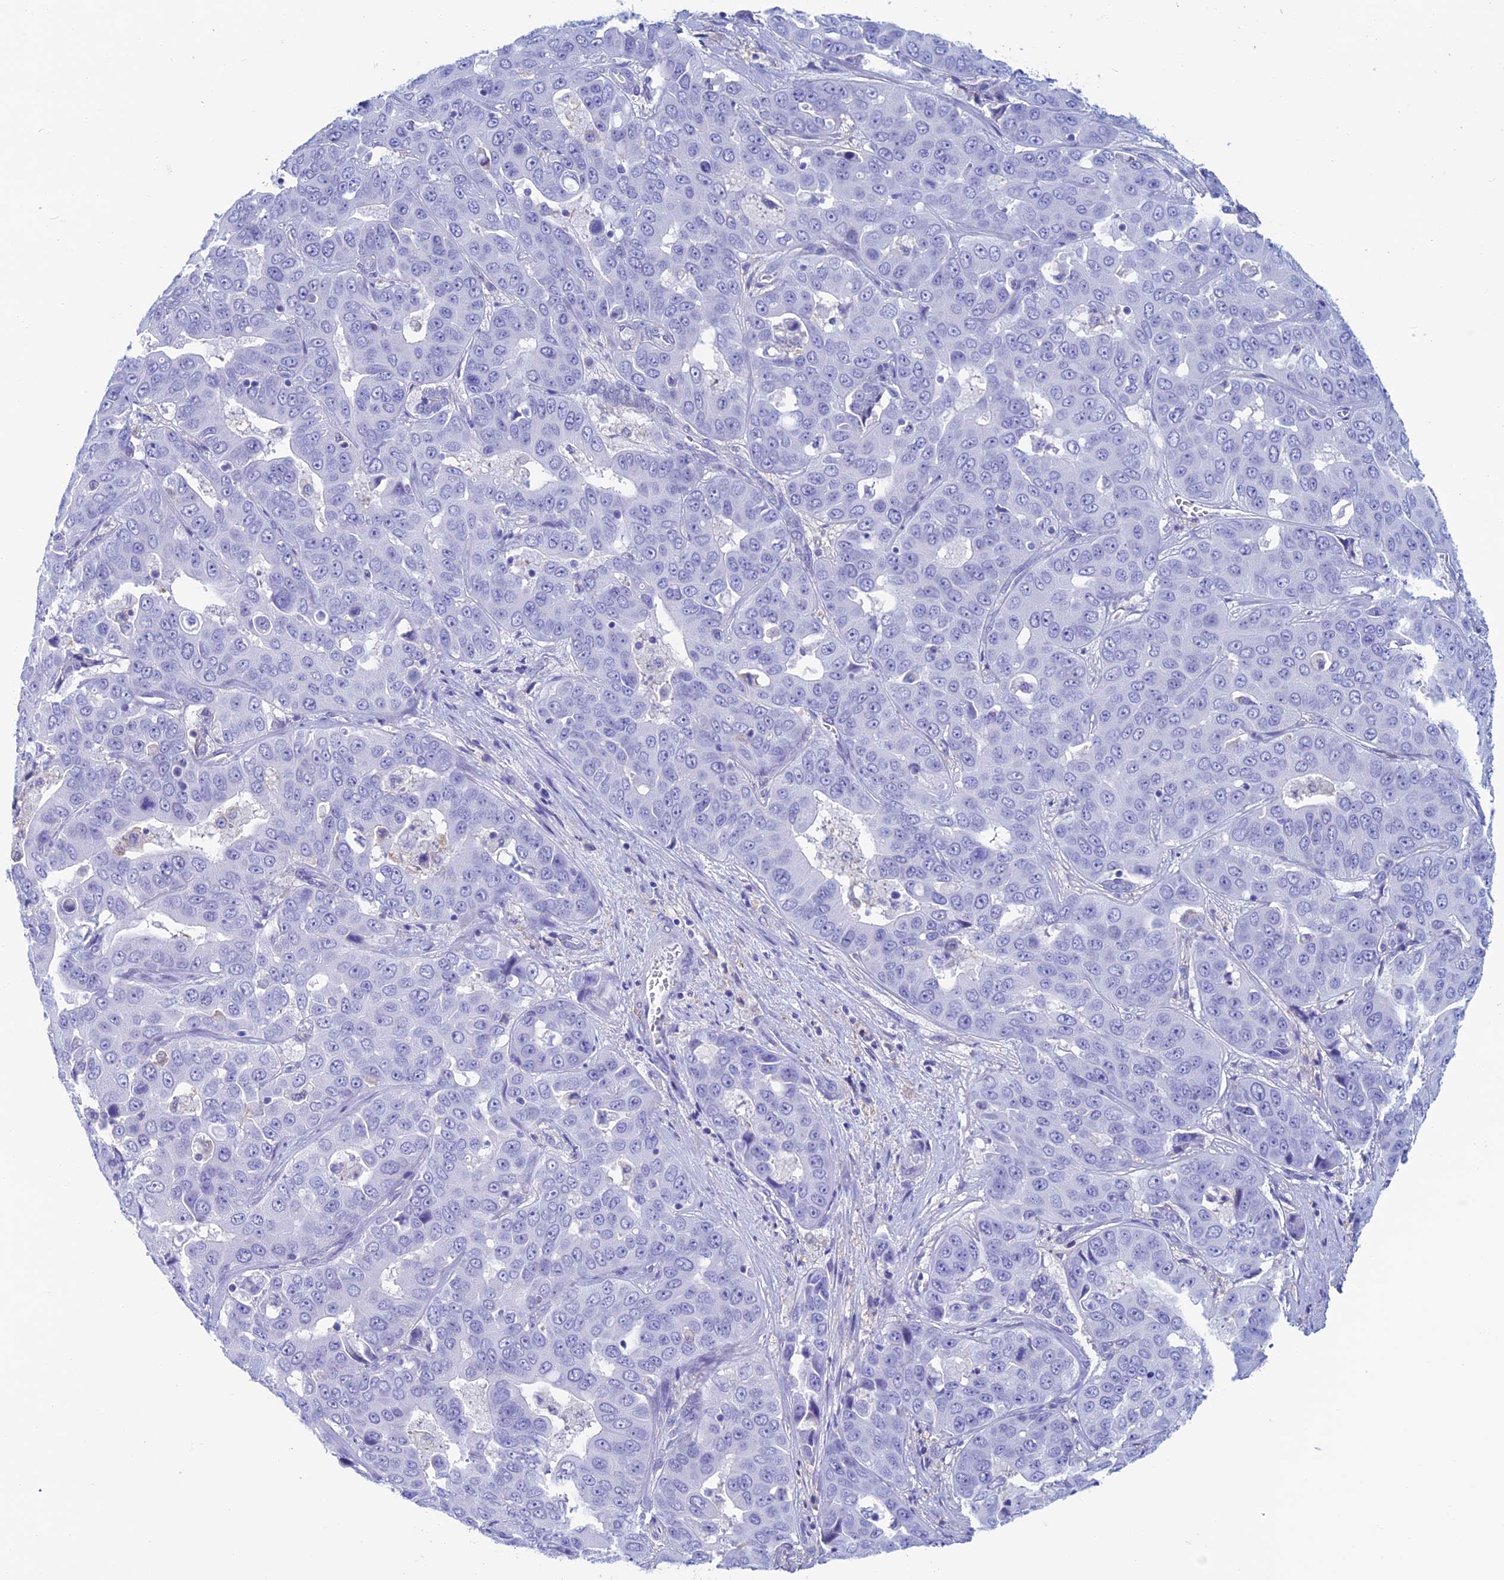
{"staining": {"intensity": "negative", "quantity": "none", "location": "none"}, "tissue": "liver cancer", "cell_type": "Tumor cells", "image_type": "cancer", "snomed": [{"axis": "morphology", "description": "Cholangiocarcinoma"}, {"axis": "topography", "description": "Liver"}], "caption": "Immunohistochemistry image of liver cancer stained for a protein (brown), which demonstrates no staining in tumor cells.", "gene": "KCNK17", "patient": {"sex": "female", "age": 52}}